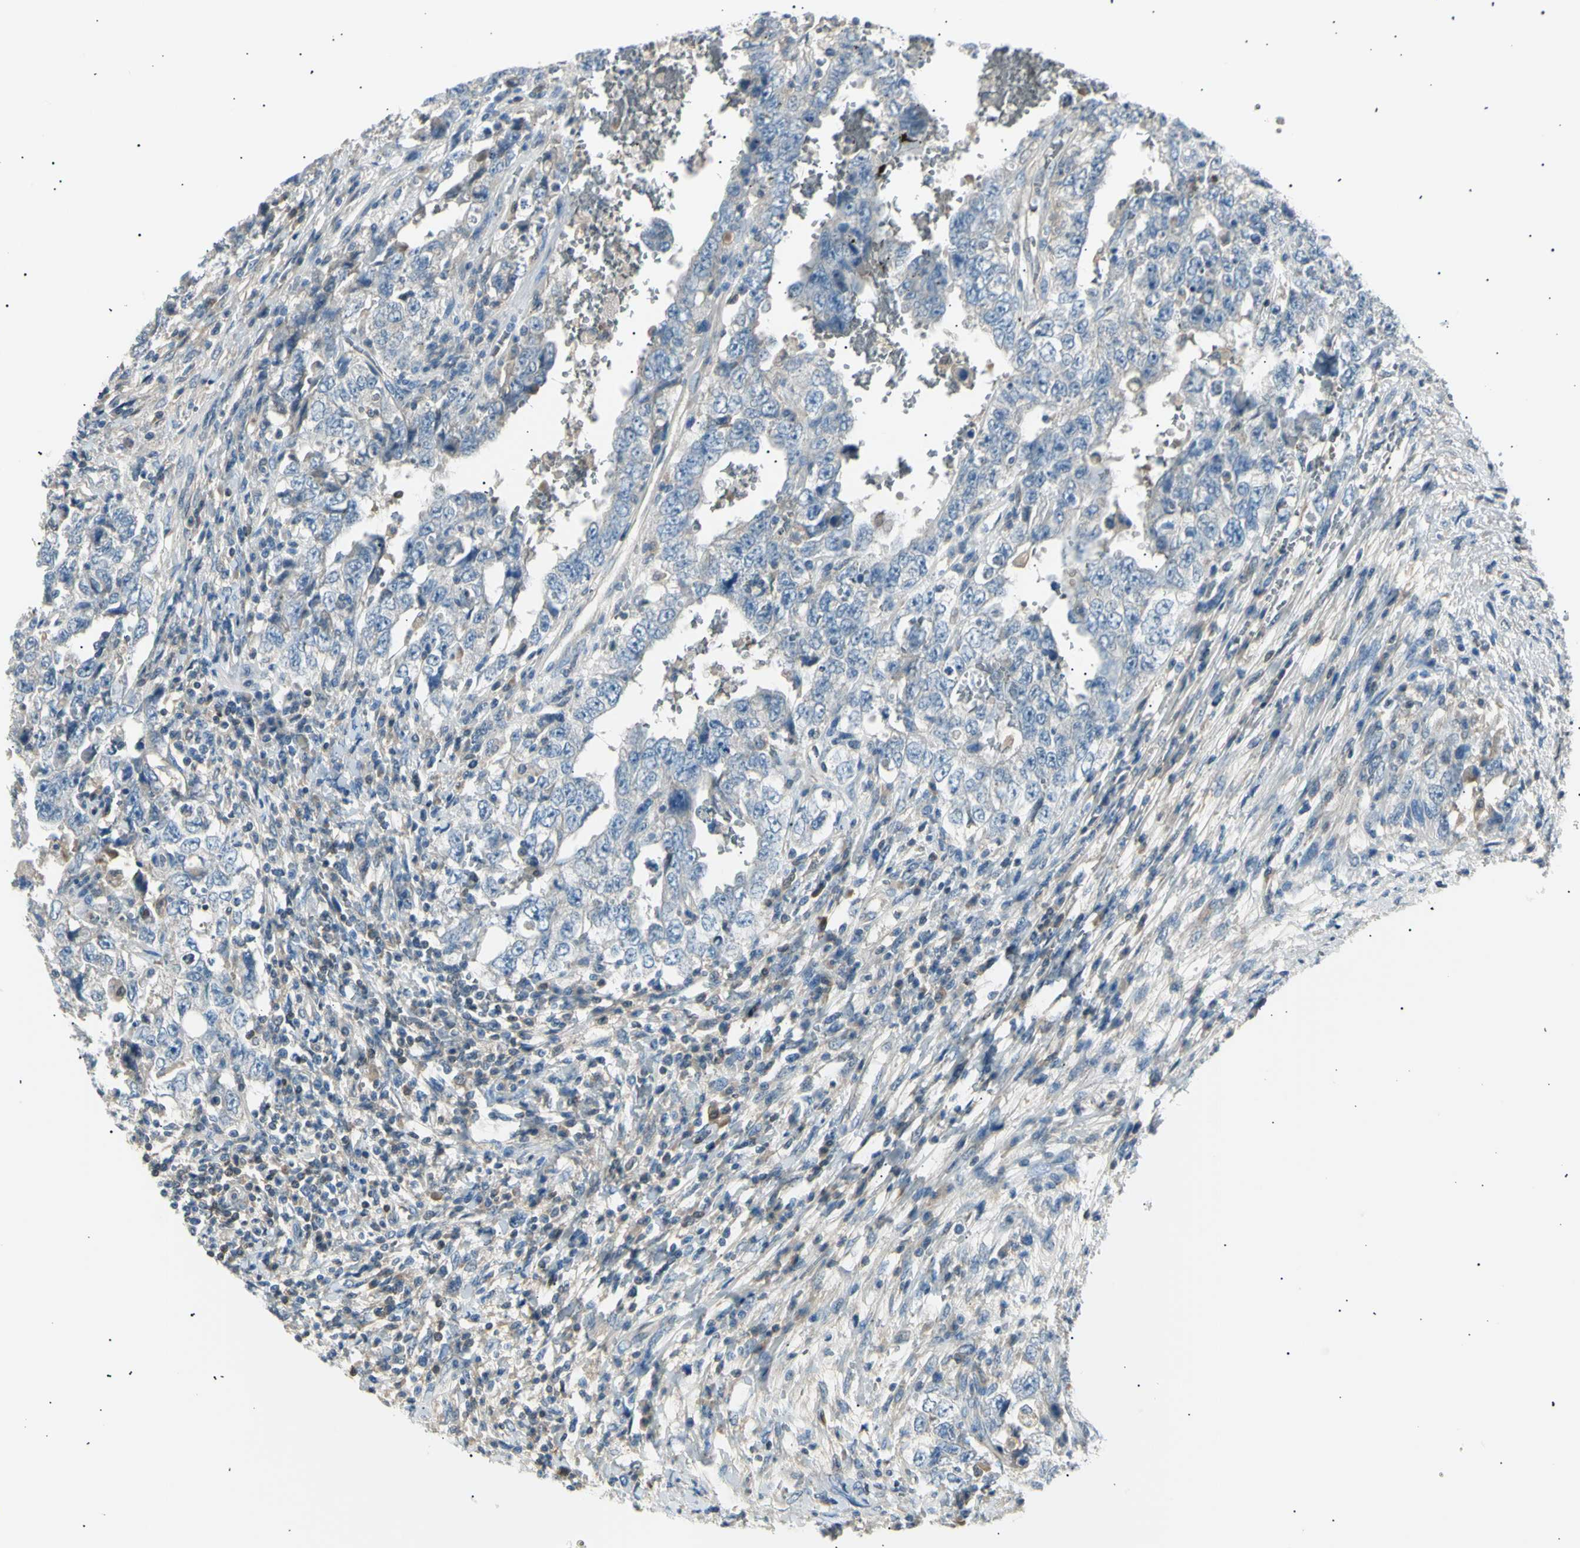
{"staining": {"intensity": "negative", "quantity": "none", "location": "none"}, "tissue": "testis cancer", "cell_type": "Tumor cells", "image_type": "cancer", "snomed": [{"axis": "morphology", "description": "Carcinoma, Embryonal, NOS"}, {"axis": "topography", "description": "Testis"}], "caption": "Photomicrograph shows no significant protein positivity in tumor cells of embryonal carcinoma (testis). (Brightfield microscopy of DAB (3,3'-diaminobenzidine) immunohistochemistry (IHC) at high magnification).", "gene": "LHPP", "patient": {"sex": "male", "age": 26}}